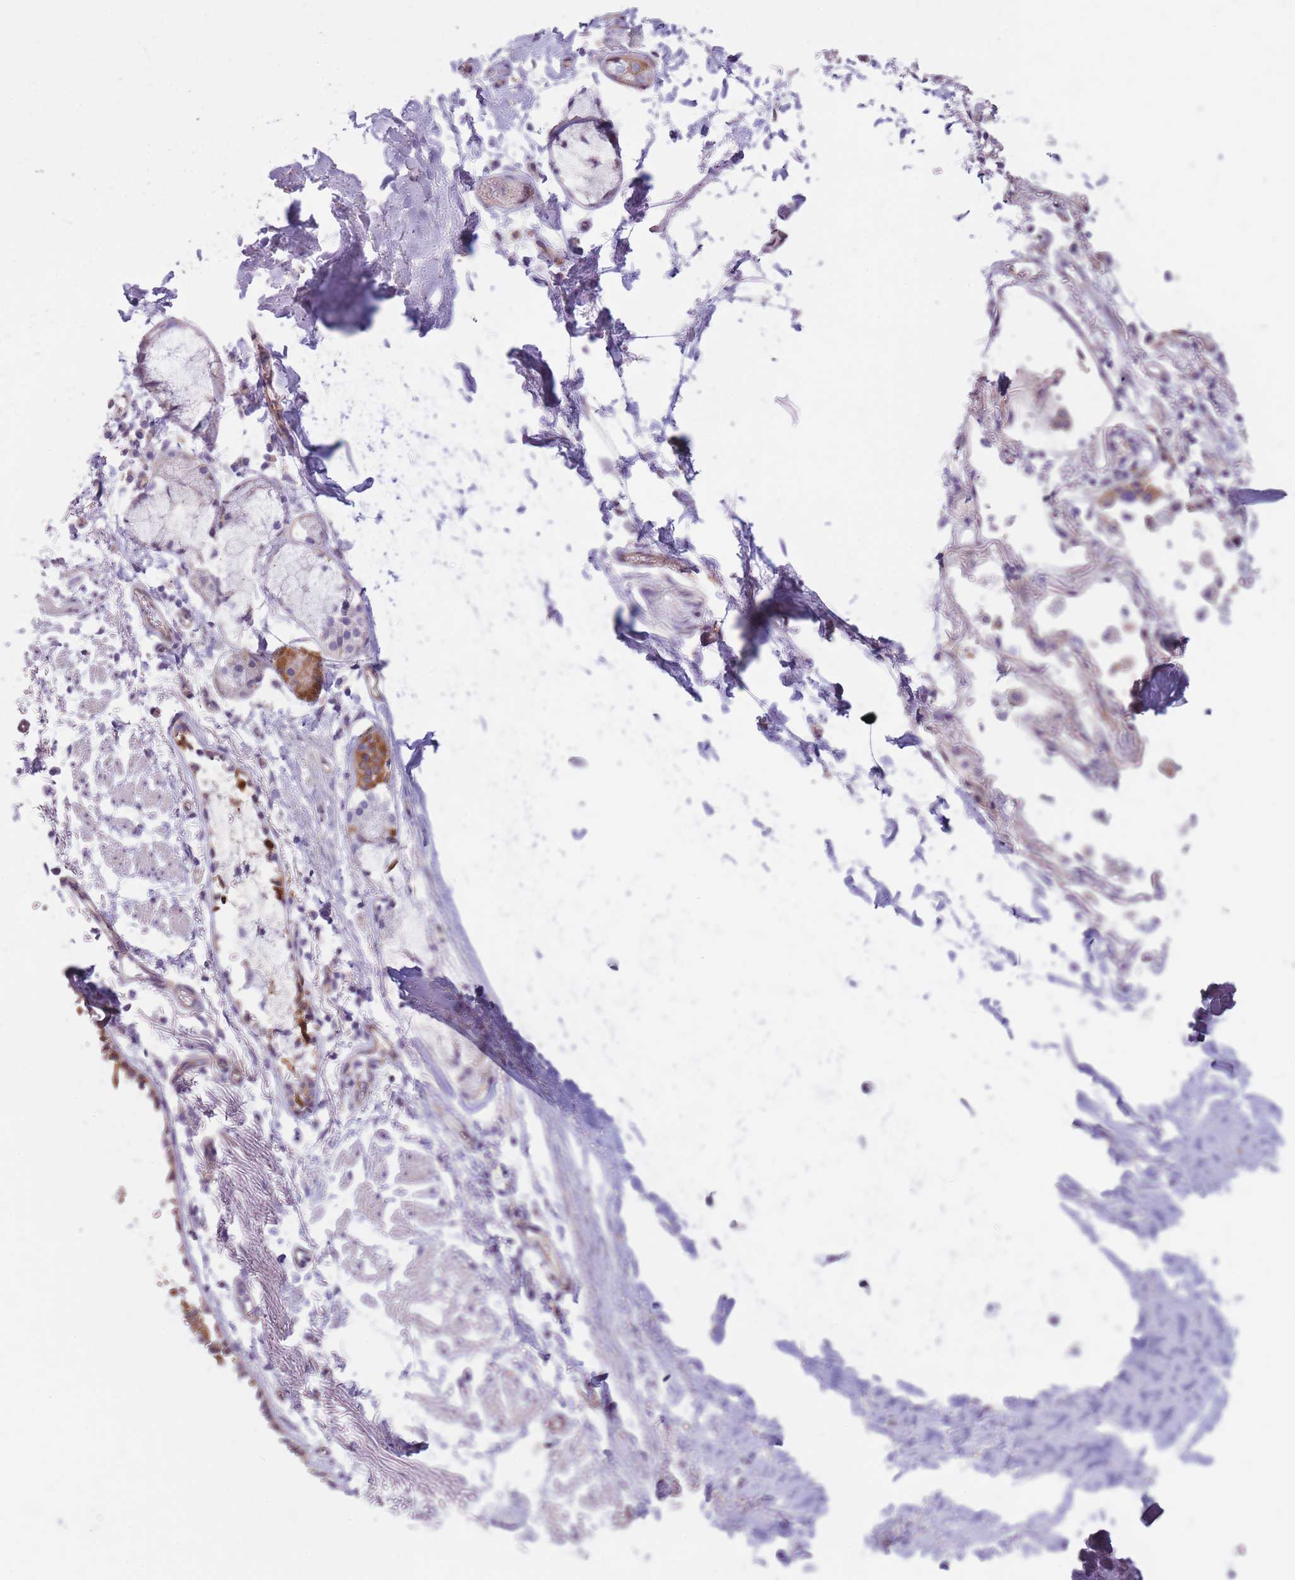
{"staining": {"intensity": "negative", "quantity": "none", "location": "none"}, "tissue": "adipose tissue", "cell_type": "Adipocytes", "image_type": "normal", "snomed": [{"axis": "morphology", "description": "Normal tissue, NOS"}, {"axis": "topography", "description": "Cartilage tissue"}], "caption": "Adipocytes are negative for brown protein staining in benign adipose tissue. (DAB (3,3'-diaminobenzidine) IHC visualized using brightfield microscopy, high magnification).", "gene": "SERPINB3", "patient": {"sex": "male", "age": 73}}